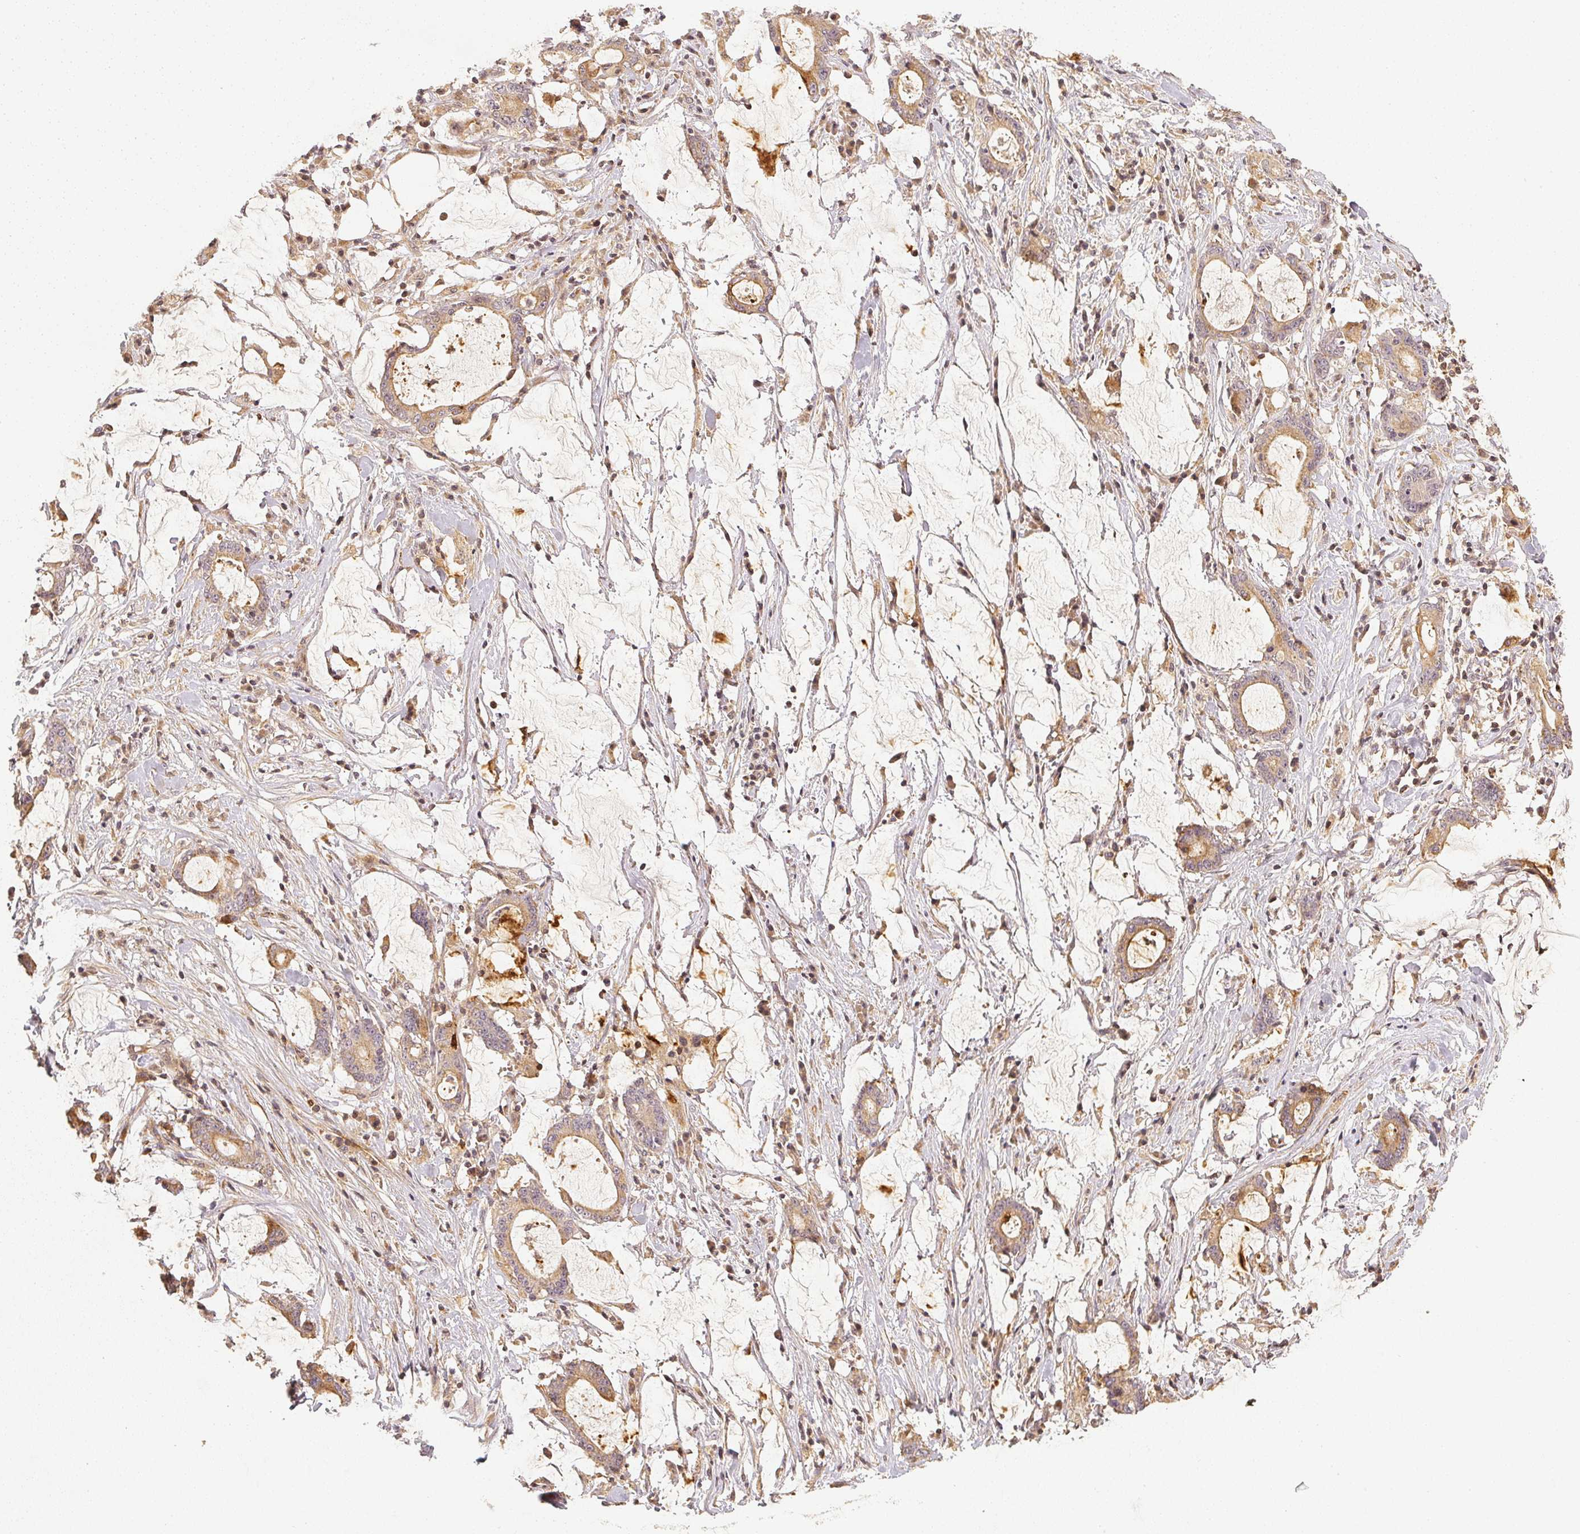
{"staining": {"intensity": "weak", "quantity": "25%-75%", "location": "cytoplasmic/membranous"}, "tissue": "stomach cancer", "cell_type": "Tumor cells", "image_type": "cancer", "snomed": [{"axis": "morphology", "description": "Adenocarcinoma, NOS"}, {"axis": "topography", "description": "Stomach, upper"}], "caption": "IHC of adenocarcinoma (stomach) shows low levels of weak cytoplasmic/membranous staining in about 25%-75% of tumor cells.", "gene": "SERPINE1", "patient": {"sex": "male", "age": 68}}